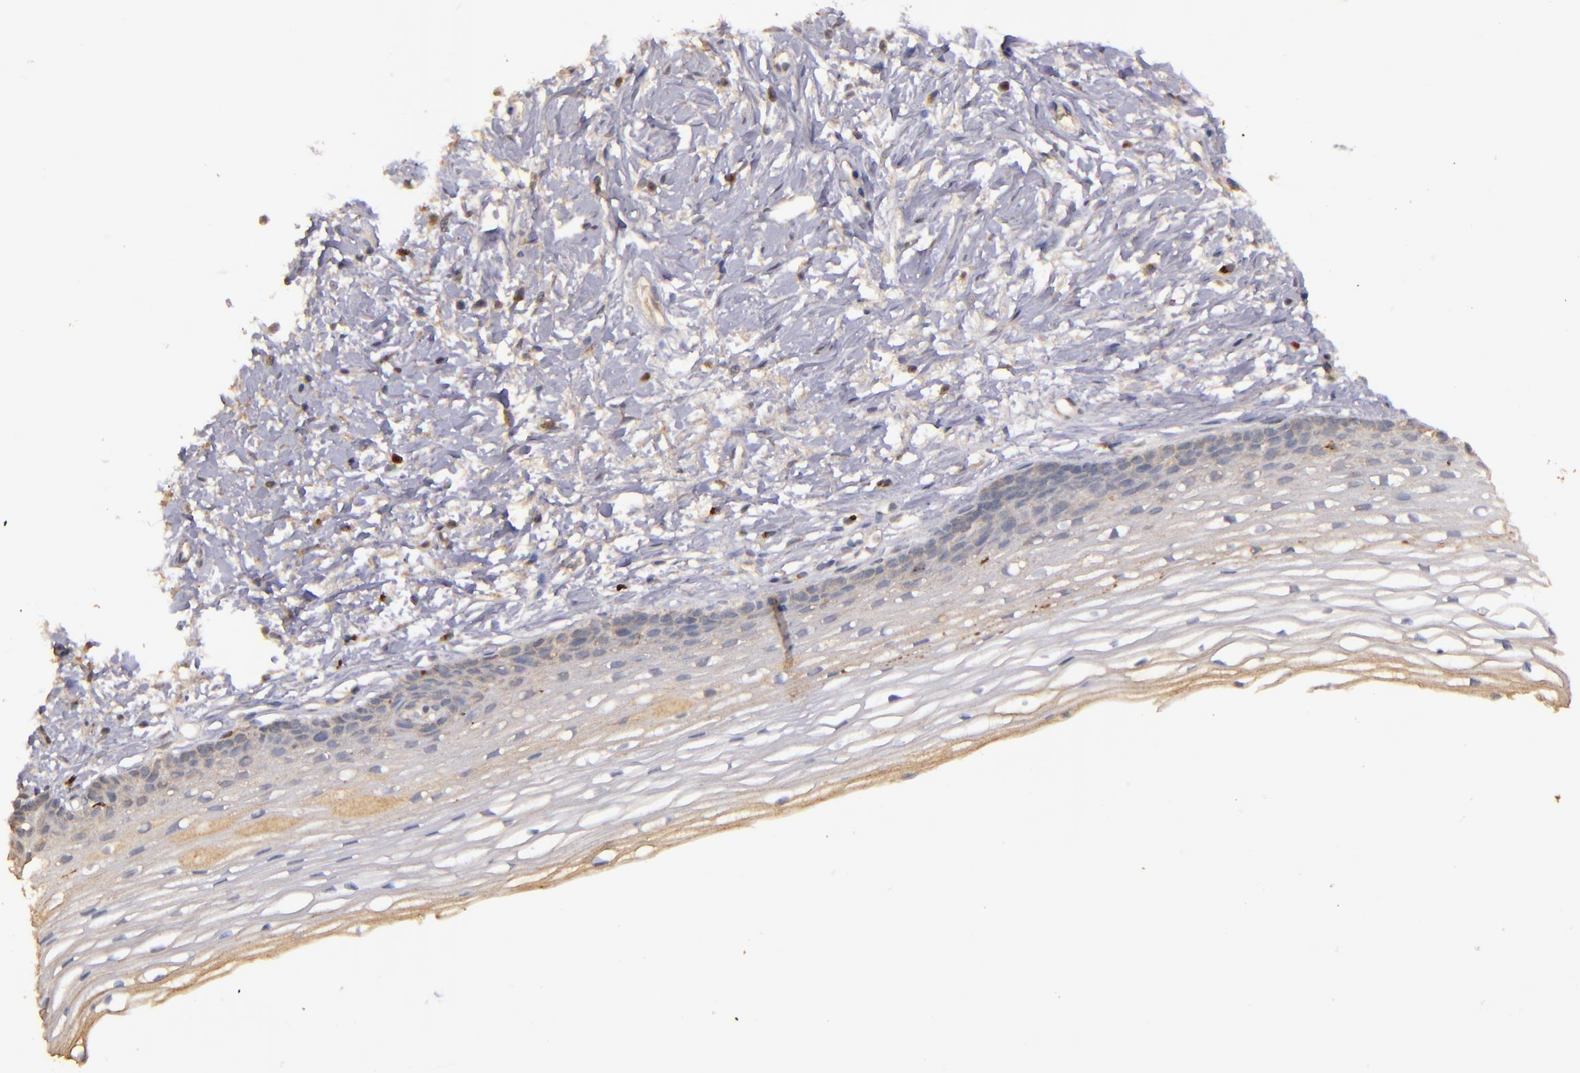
{"staining": {"intensity": "moderate", "quantity": ">75%", "location": "cytoplasmic/membranous"}, "tissue": "cervix", "cell_type": "Glandular cells", "image_type": "normal", "snomed": [{"axis": "morphology", "description": "Normal tissue, NOS"}, {"axis": "topography", "description": "Cervix"}], "caption": "Immunohistochemistry (DAB) staining of benign human cervix shows moderate cytoplasmic/membranous protein expression in about >75% of glandular cells. Nuclei are stained in blue.", "gene": "SRRD", "patient": {"sex": "female", "age": 77}}